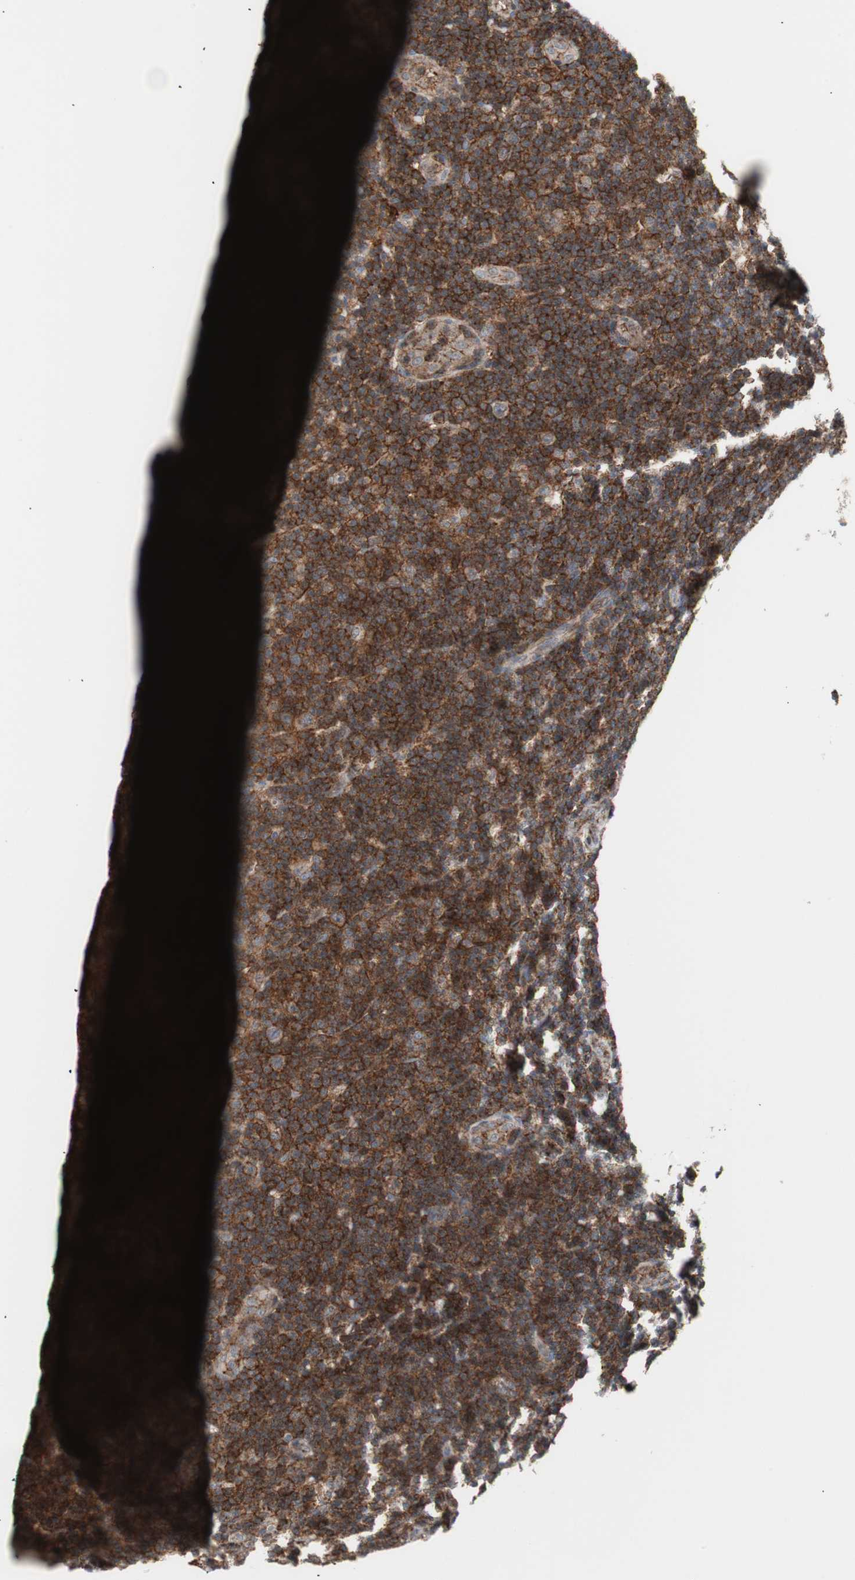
{"staining": {"intensity": "strong", "quantity": ">75%", "location": "cytoplasmic/membranous"}, "tissue": "lymphoma", "cell_type": "Tumor cells", "image_type": "cancer", "snomed": [{"axis": "morphology", "description": "Malignant lymphoma, non-Hodgkin's type, Low grade"}, {"axis": "topography", "description": "Lymph node"}], "caption": "High-power microscopy captured an IHC histopathology image of malignant lymphoma, non-Hodgkin's type (low-grade), revealing strong cytoplasmic/membranous expression in about >75% of tumor cells.", "gene": "PPP1CA", "patient": {"sex": "male", "age": 83}}